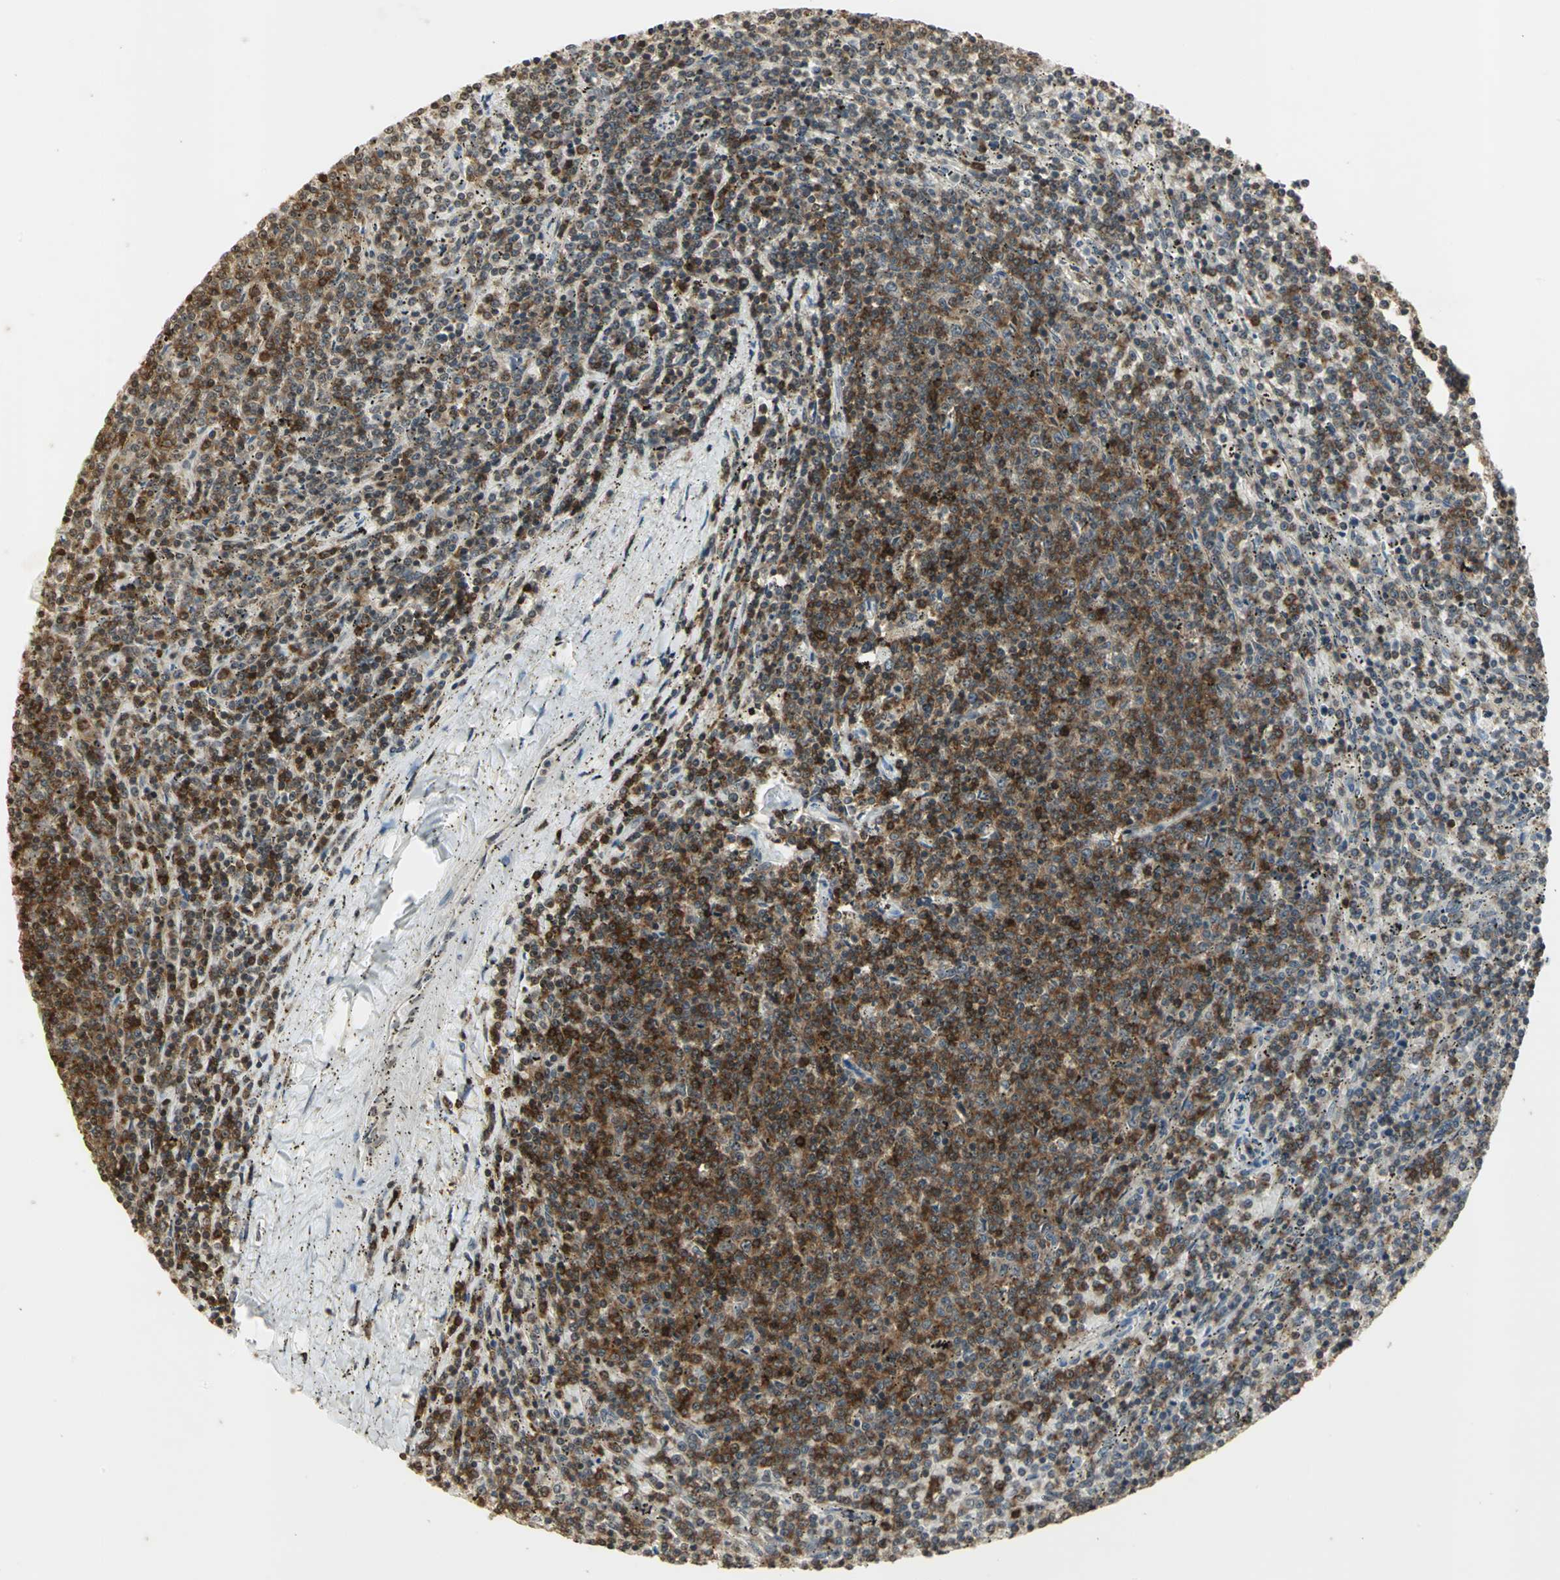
{"staining": {"intensity": "strong", "quantity": "25%-75%", "location": "cytoplasmic/membranous"}, "tissue": "lymphoma", "cell_type": "Tumor cells", "image_type": "cancer", "snomed": [{"axis": "morphology", "description": "Malignant lymphoma, non-Hodgkin's type, Low grade"}, {"axis": "topography", "description": "Spleen"}], "caption": "Immunohistochemical staining of lymphoma demonstrates strong cytoplasmic/membranous protein staining in about 25%-75% of tumor cells. The protein is shown in brown color, while the nuclei are stained blue.", "gene": "IL16", "patient": {"sex": "female", "age": 50}}